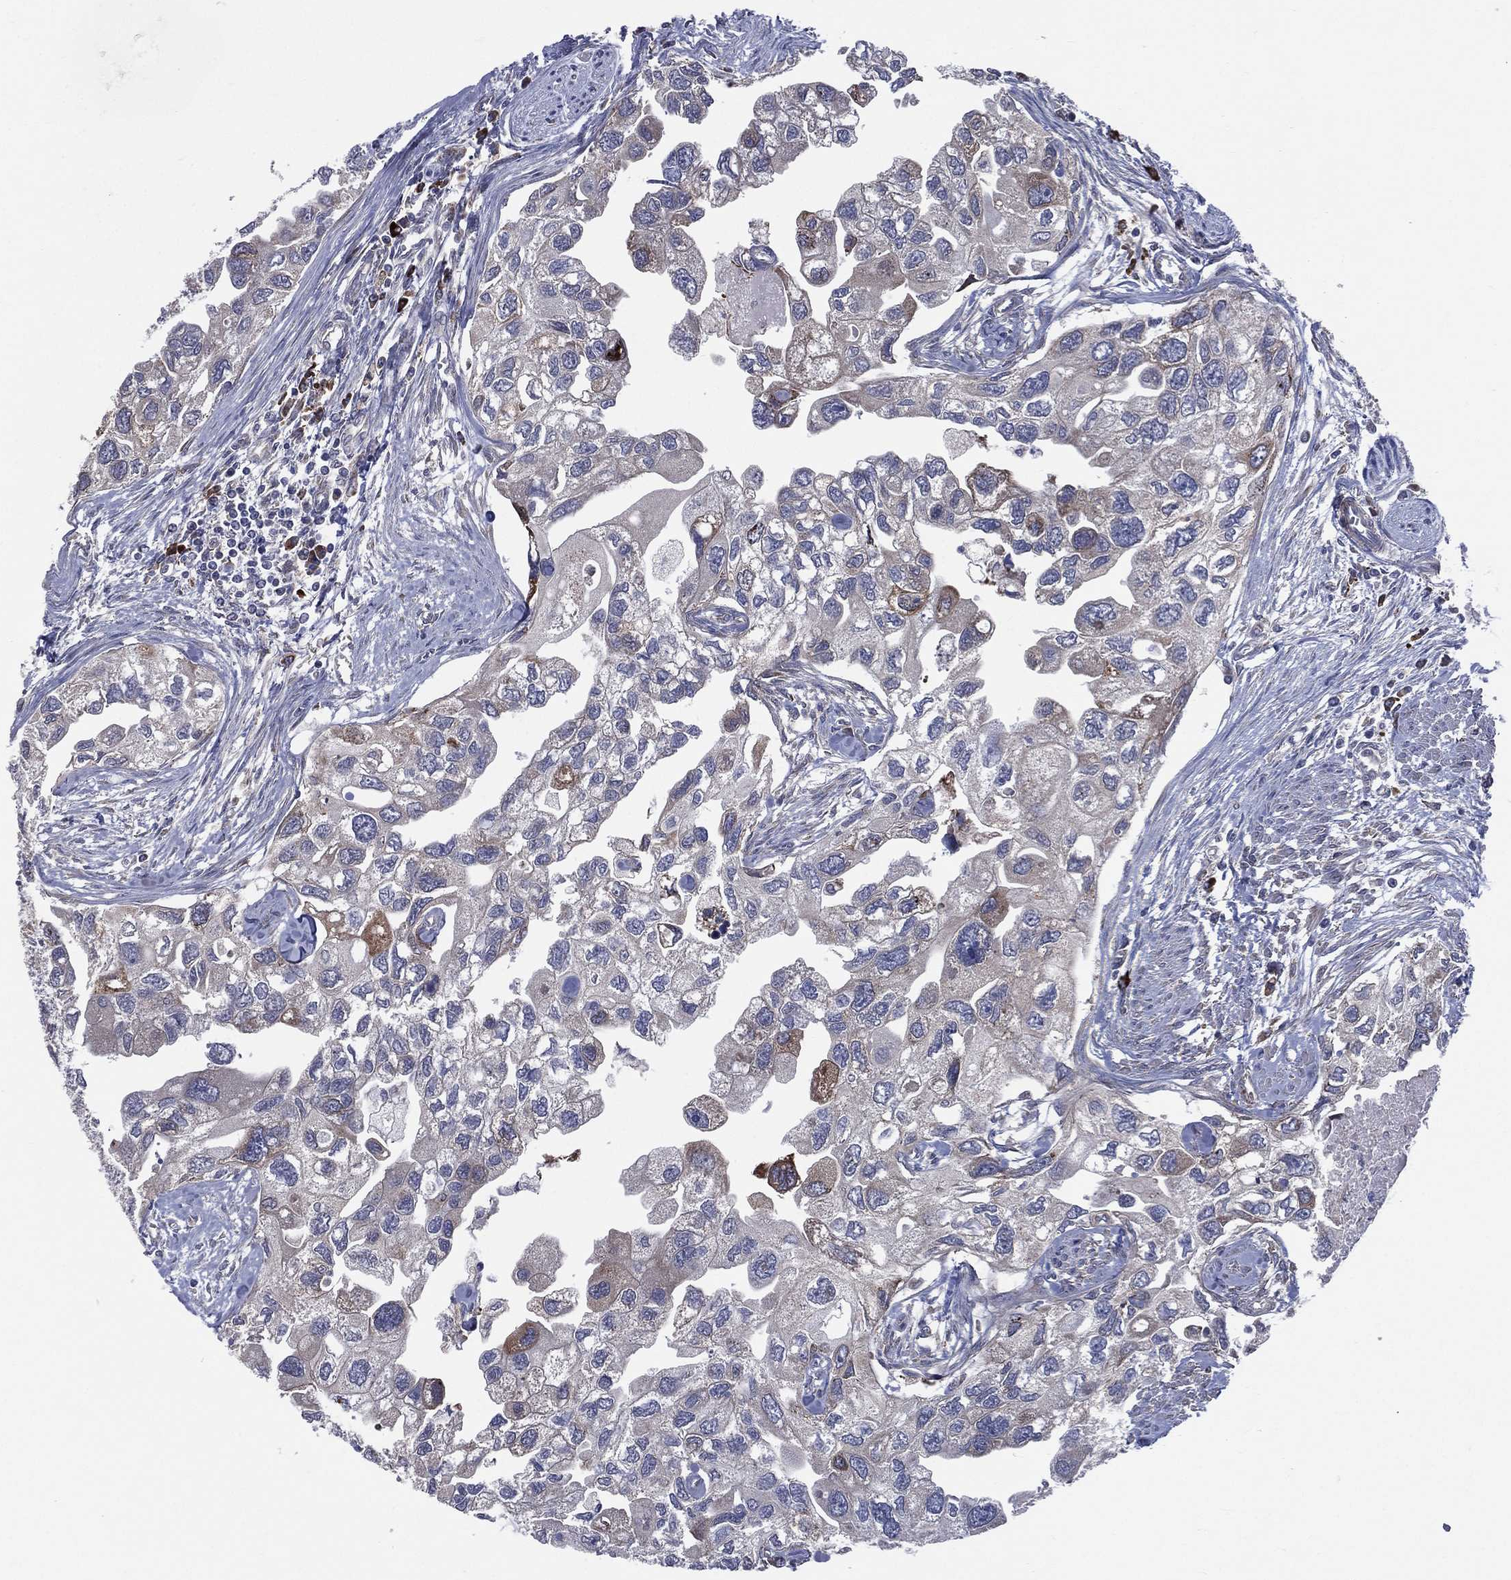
{"staining": {"intensity": "negative", "quantity": "none", "location": "none"}, "tissue": "urothelial cancer", "cell_type": "Tumor cells", "image_type": "cancer", "snomed": [{"axis": "morphology", "description": "Urothelial carcinoma, High grade"}, {"axis": "topography", "description": "Urinary bladder"}], "caption": "An immunohistochemistry (IHC) photomicrograph of urothelial cancer is shown. There is no staining in tumor cells of urothelial cancer.", "gene": "CCDC159", "patient": {"sex": "male", "age": 59}}